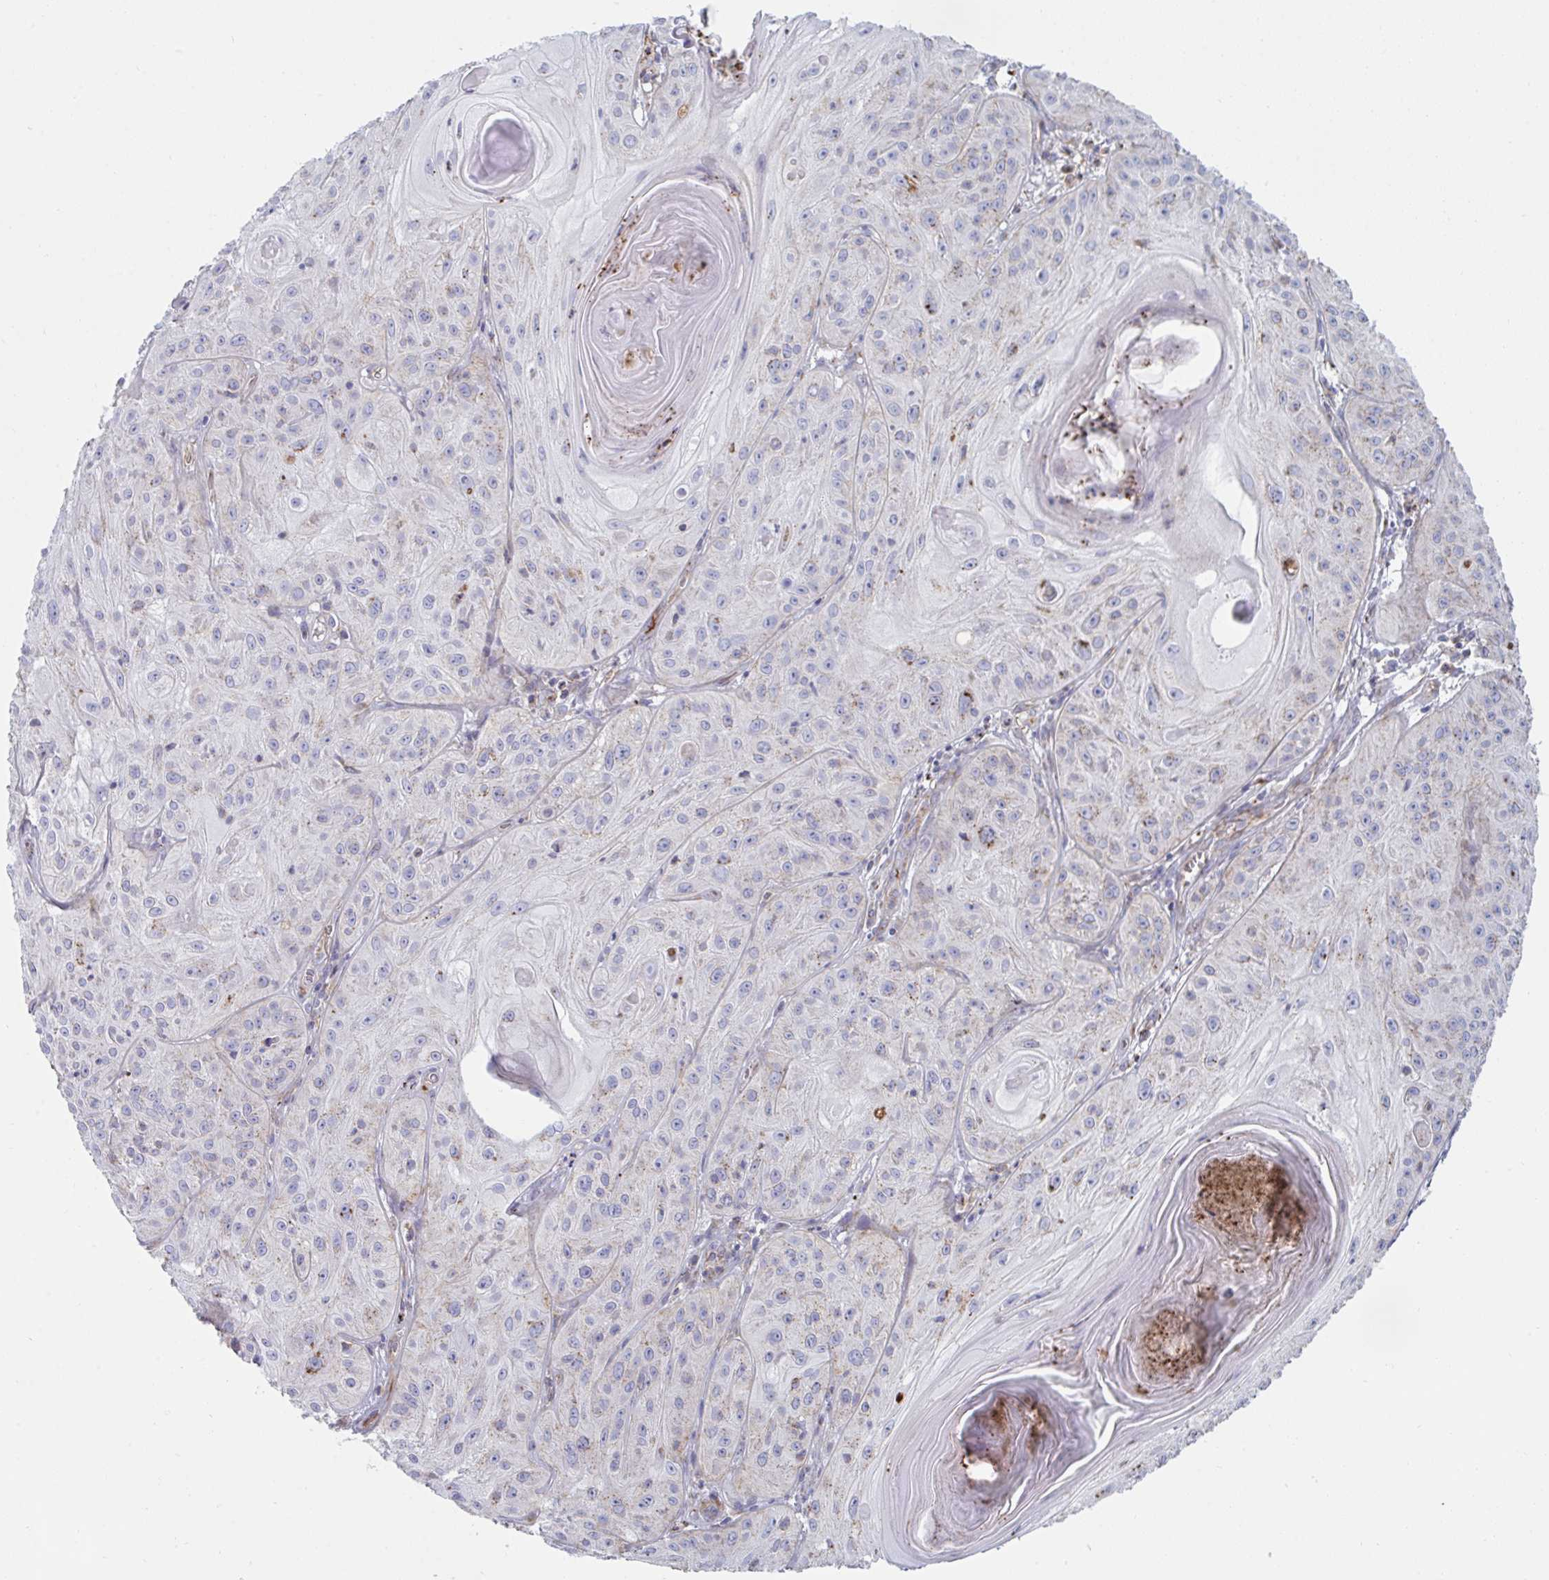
{"staining": {"intensity": "weak", "quantity": "<25%", "location": "cytoplasmic/membranous"}, "tissue": "skin cancer", "cell_type": "Tumor cells", "image_type": "cancer", "snomed": [{"axis": "morphology", "description": "Squamous cell carcinoma, NOS"}, {"axis": "topography", "description": "Skin"}], "caption": "An immunohistochemistry histopathology image of squamous cell carcinoma (skin) is shown. There is no staining in tumor cells of squamous cell carcinoma (skin). The staining is performed using DAB brown chromogen with nuclei counter-stained in using hematoxylin.", "gene": "SLC9A6", "patient": {"sex": "male", "age": 85}}